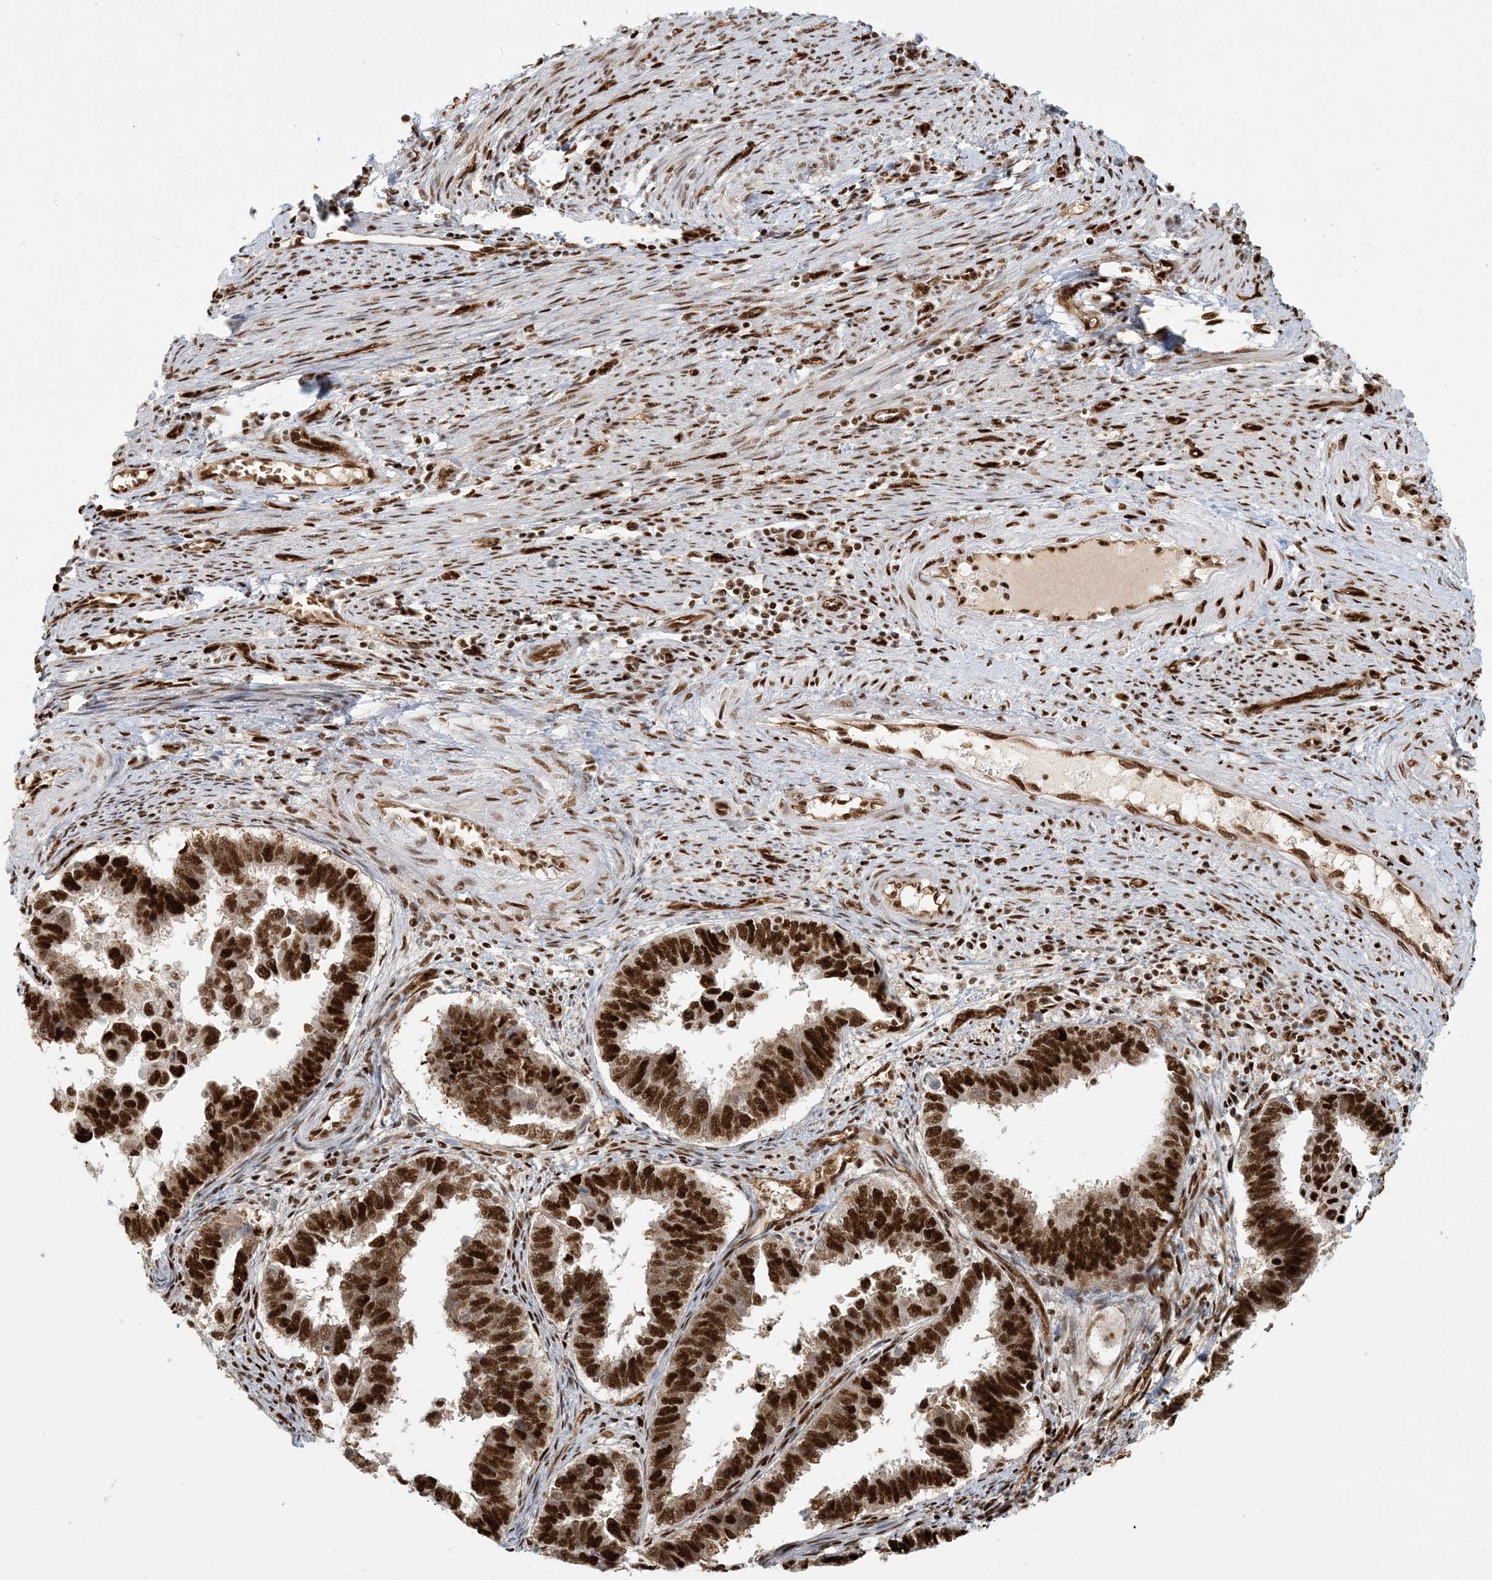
{"staining": {"intensity": "strong", "quantity": ">75%", "location": "nuclear"}, "tissue": "endometrial cancer", "cell_type": "Tumor cells", "image_type": "cancer", "snomed": [{"axis": "morphology", "description": "Adenocarcinoma, NOS"}, {"axis": "topography", "description": "Endometrium"}], "caption": "Tumor cells display high levels of strong nuclear expression in approximately >75% of cells in human adenocarcinoma (endometrial).", "gene": "CKS2", "patient": {"sex": "female", "age": 75}}